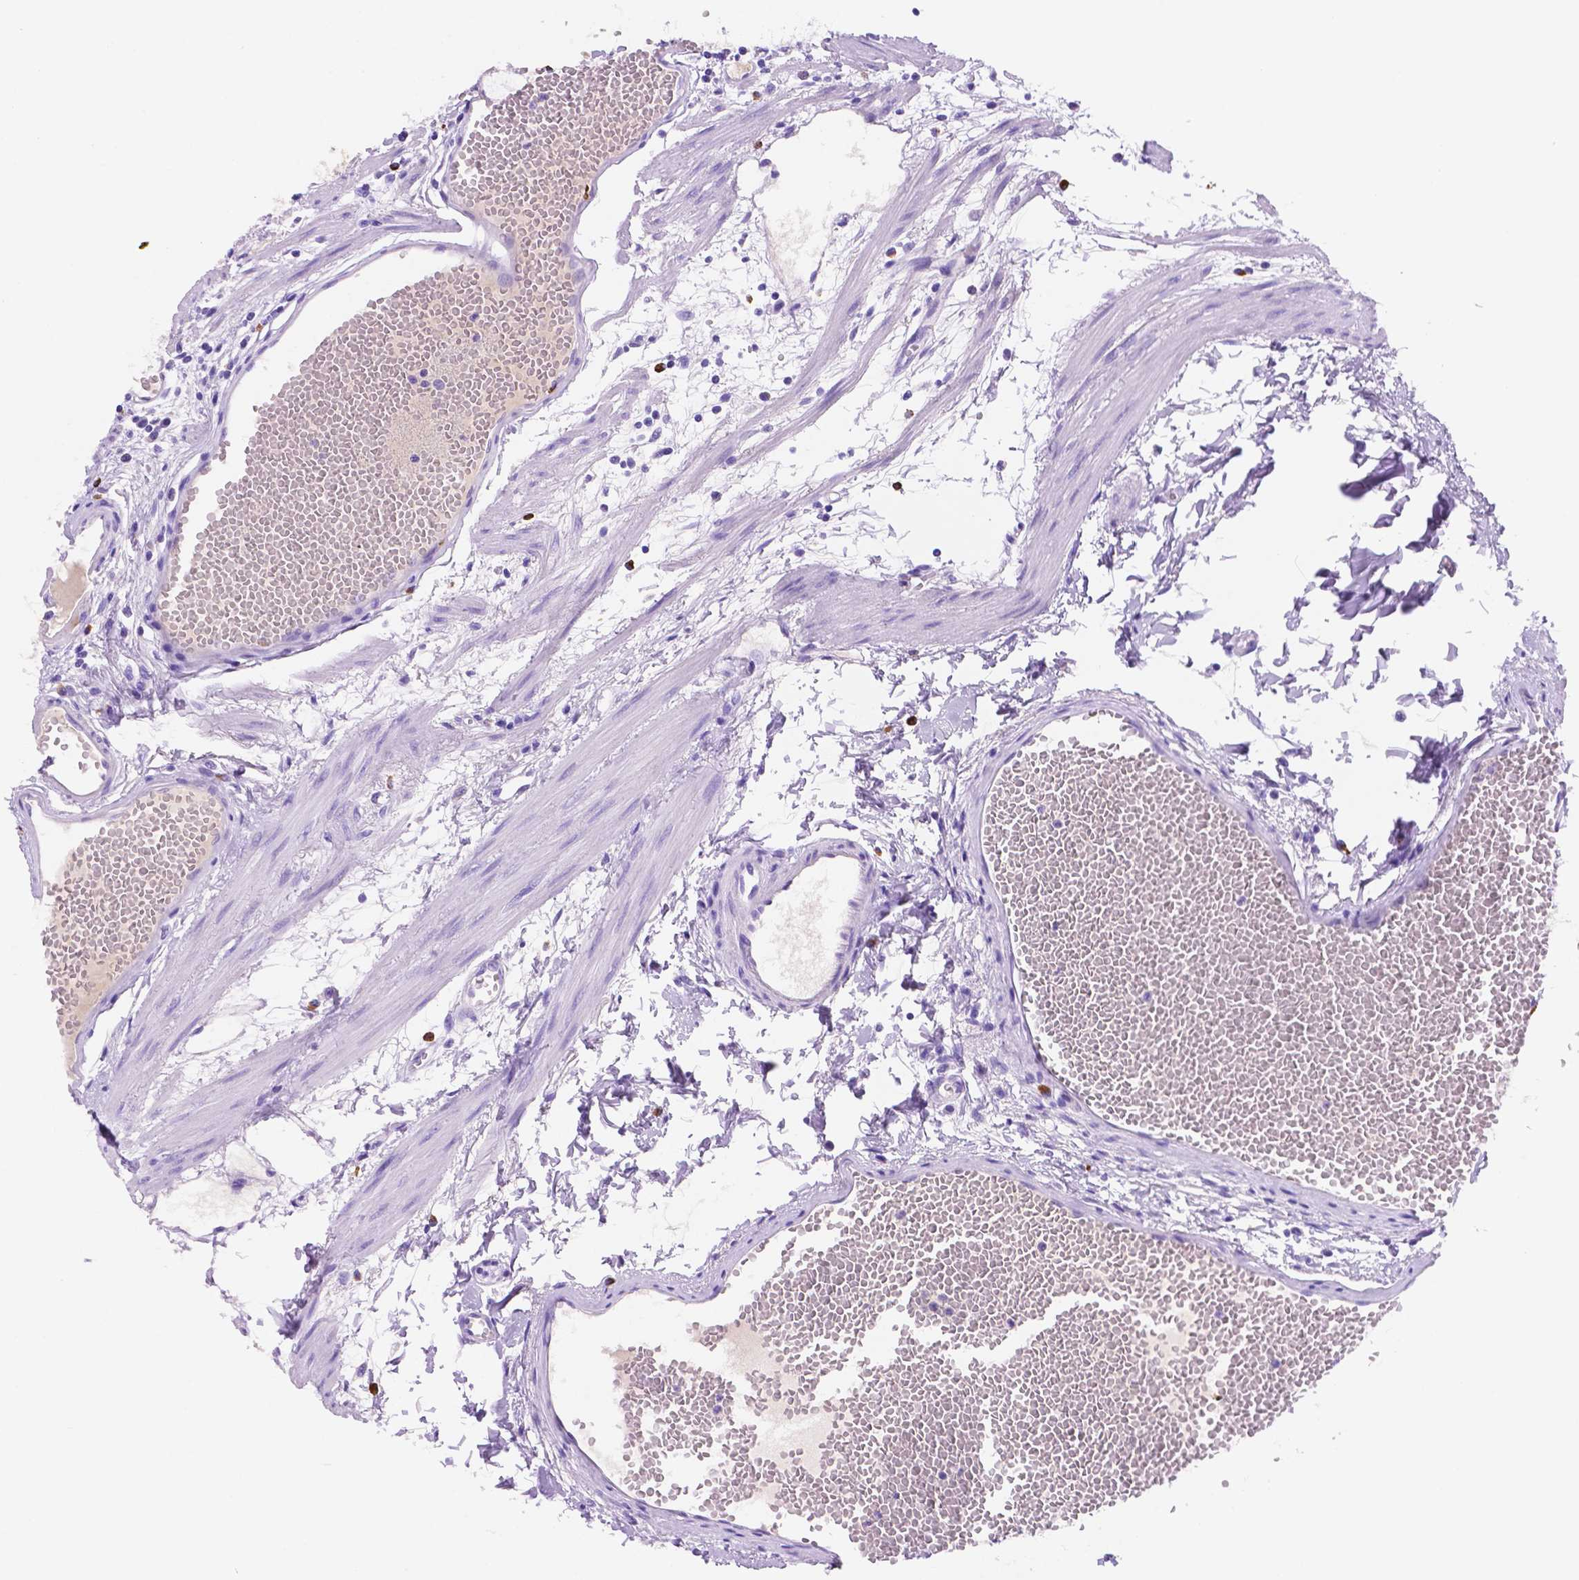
{"staining": {"intensity": "negative", "quantity": "none", "location": "none"}, "tissue": "stomach", "cell_type": "Glandular cells", "image_type": "normal", "snomed": [{"axis": "morphology", "description": "Normal tissue, NOS"}, {"axis": "topography", "description": "Stomach"}], "caption": "Immunohistochemical staining of normal stomach displays no significant positivity in glandular cells.", "gene": "FOXB2", "patient": {"sex": "male", "age": 55}}